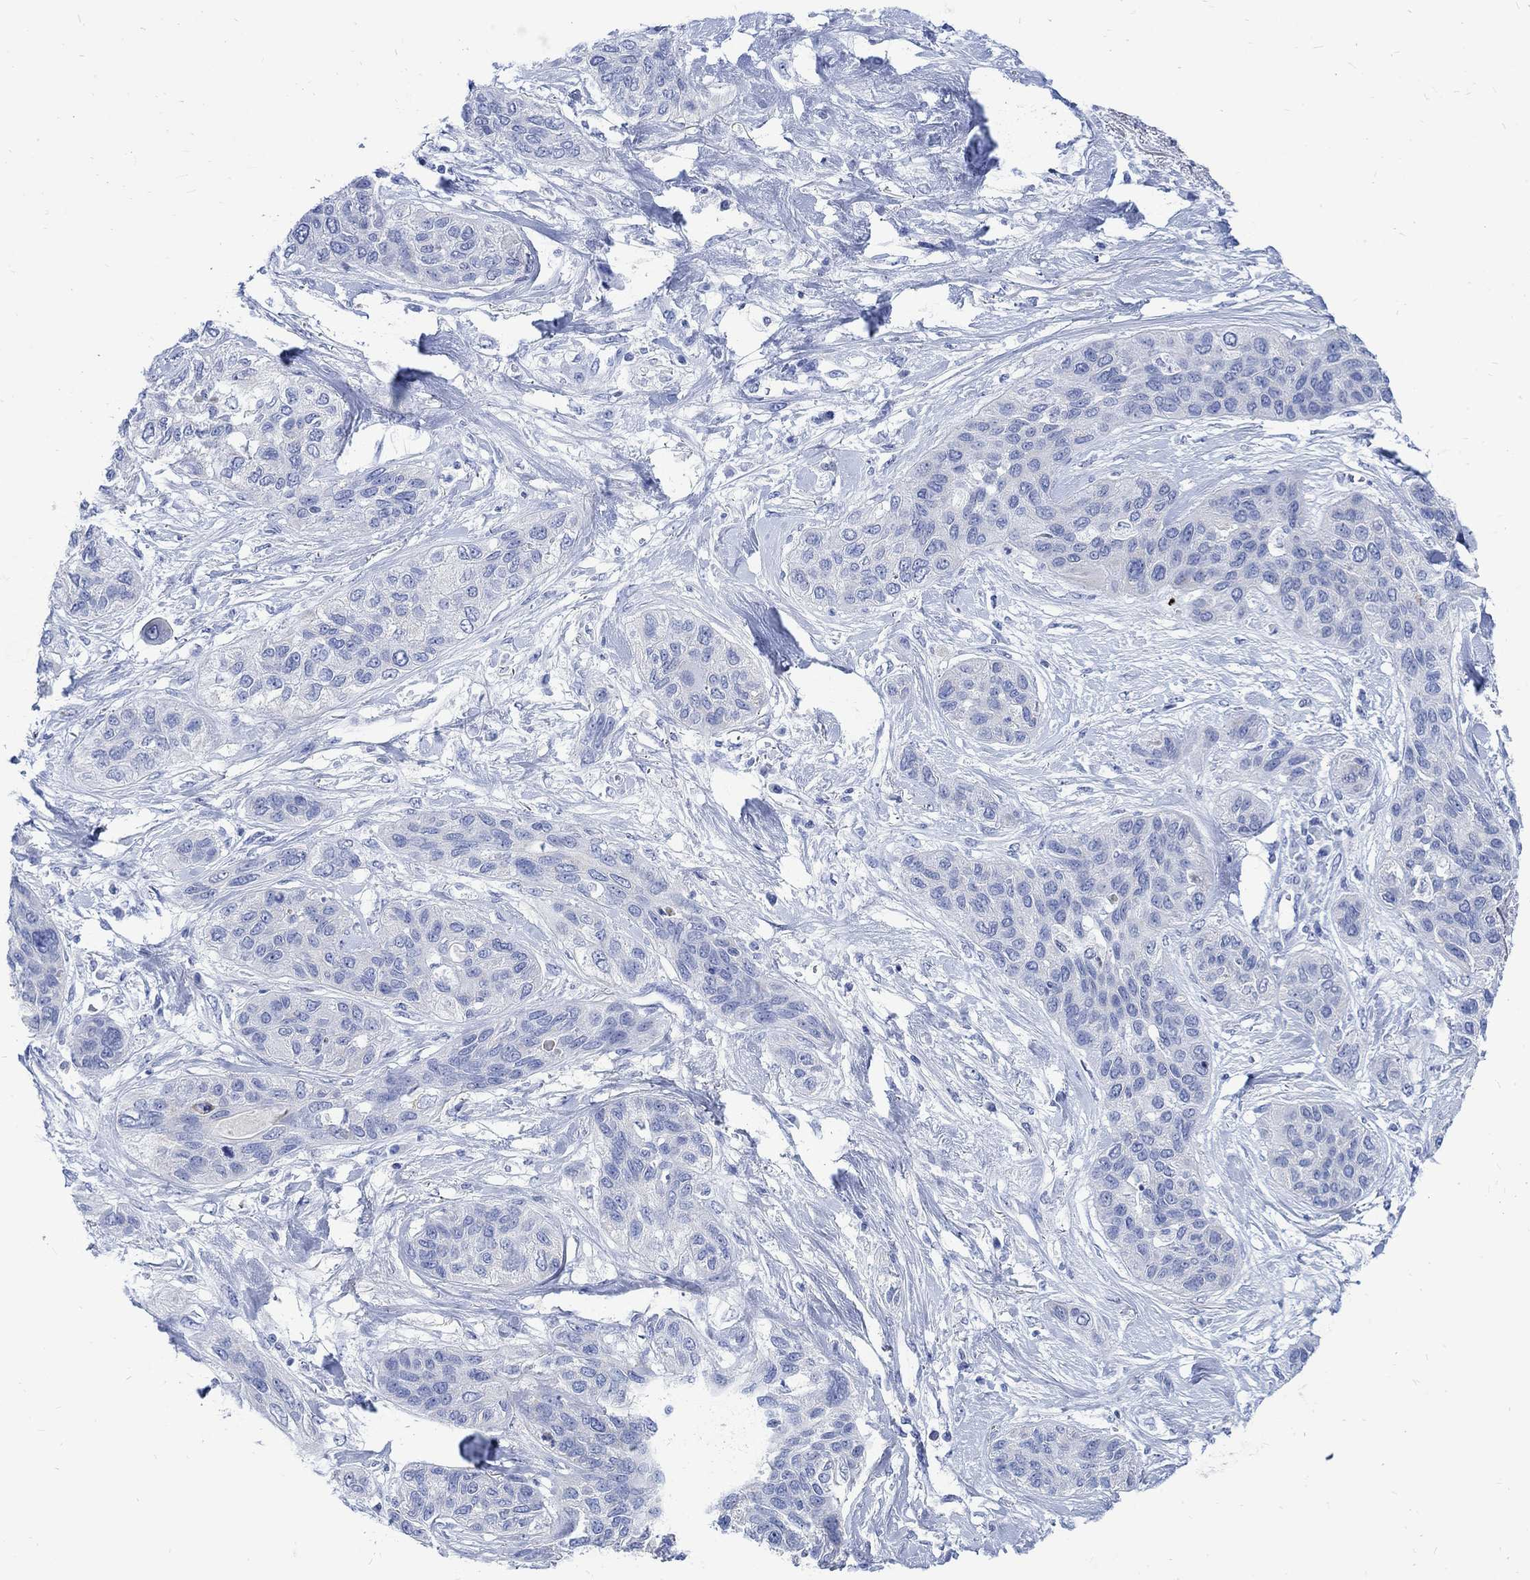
{"staining": {"intensity": "negative", "quantity": "none", "location": "none"}, "tissue": "lung cancer", "cell_type": "Tumor cells", "image_type": "cancer", "snomed": [{"axis": "morphology", "description": "Squamous cell carcinoma, NOS"}, {"axis": "topography", "description": "Lung"}], "caption": "Lung cancer (squamous cell carcinoma) was stained to show a protein in brown. There is no significant positivity in tumor cells.", "gene": "CPLX2", "patient": {"sex": "female", "age": 70}}